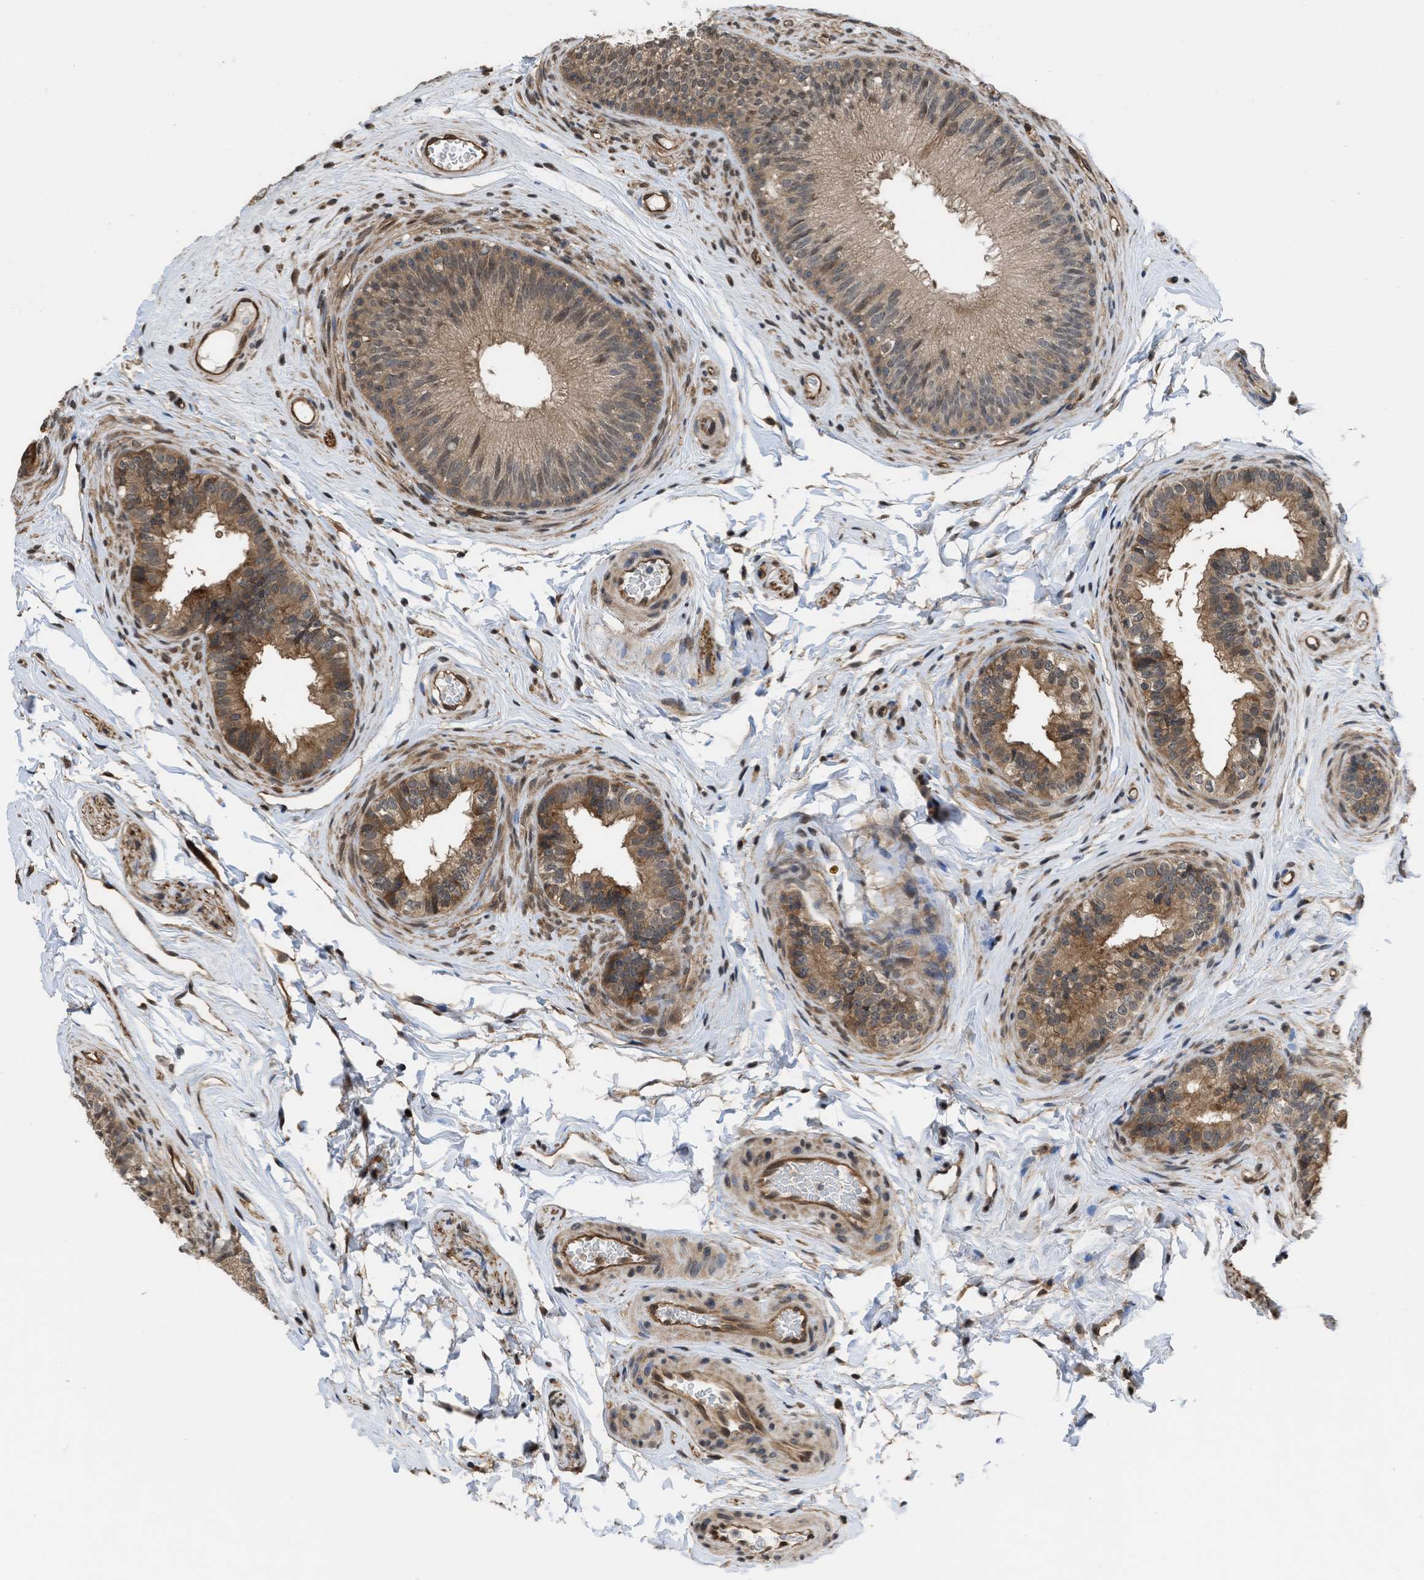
{"staining": {"intensity": "moderate", "quantity": "25%-75%", "location": "cytoplasmic/membranous"}, "tissue": "epididymis", "cell_type": "Glandular cells", "image_type": "normal", "snomed": [{"axis": "morphology", "description": "Normal tissue, NOS"}, {"axis": "topography", "description": "Testis"}, {"axis": "topography", "description": "Epididymis"}], "caption": "Approximately 25%-75% of glandular cells in benign human epididymis reveal moderate cytoplasmic/membranous protein expression as visualized by brown immunohistochemical staining.", "gene": "YWHAG", "patient": {"sex": "male", "age": 36}}